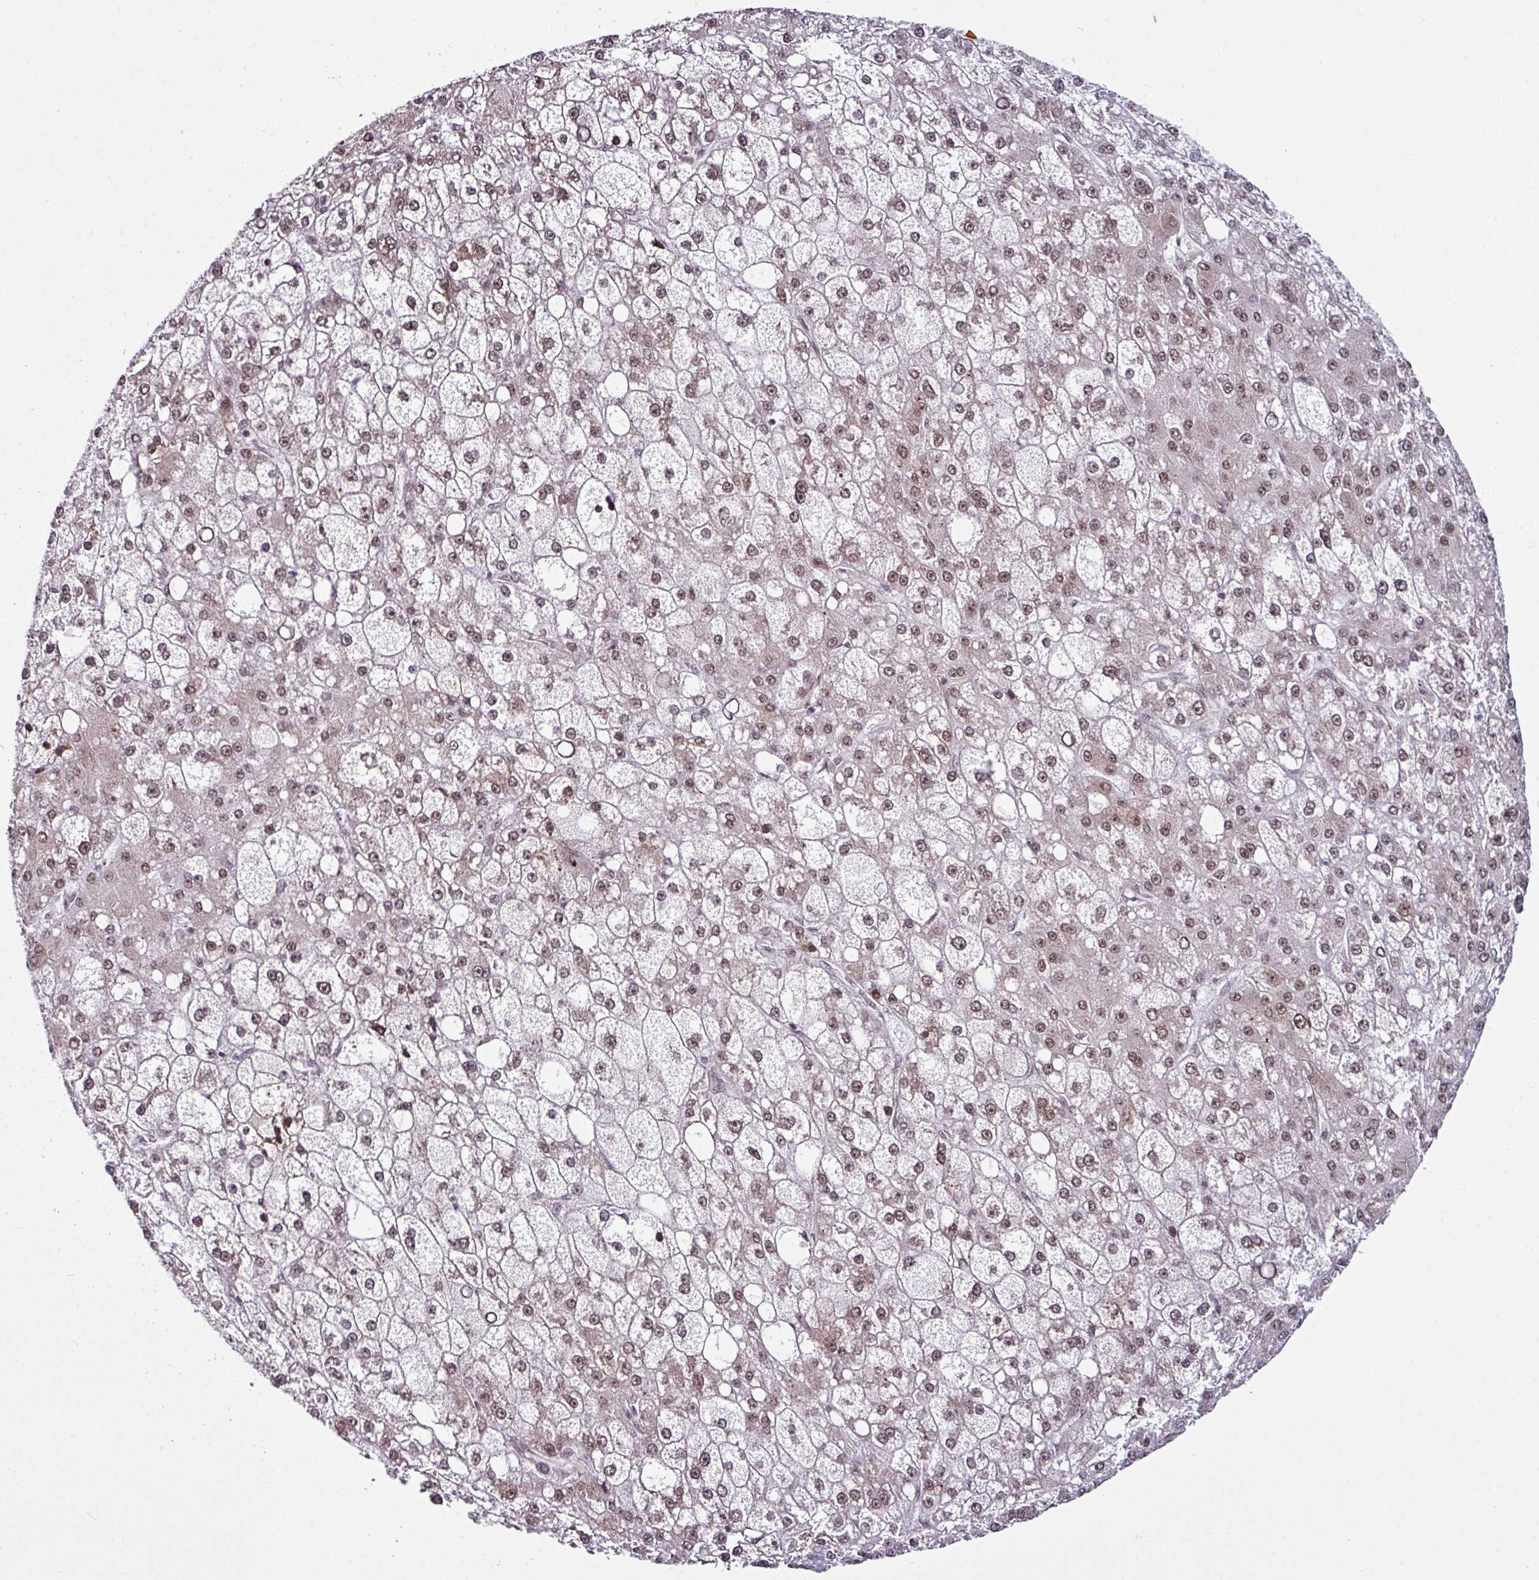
{"staining": {"intensity": "moderate", "quantity": "25%-75%", "location": "nuclear"}, "tissue": "liver cancer", "cell_type": "Tumor cells", "image_type": "cancer", "snomed": [{"axis": "morphology", "description": "Carcinoma, Hepatocellular, NOS"}, {"axis": "topography", "description": "Liver"}], "caption": "IHC of hepatocellular carcinoma (liver) reveals medium levels of moderate nuclear expression in approximately 25%-75% of tumor cells. Using DAB (3,3'-diaminobenzidine) (brown) and hematoxylin (blue) stains, captured at high magnification using brightfield microscopy.", "gene": "MORF4L2", "patient": {"sex": "male", "age": 67}}